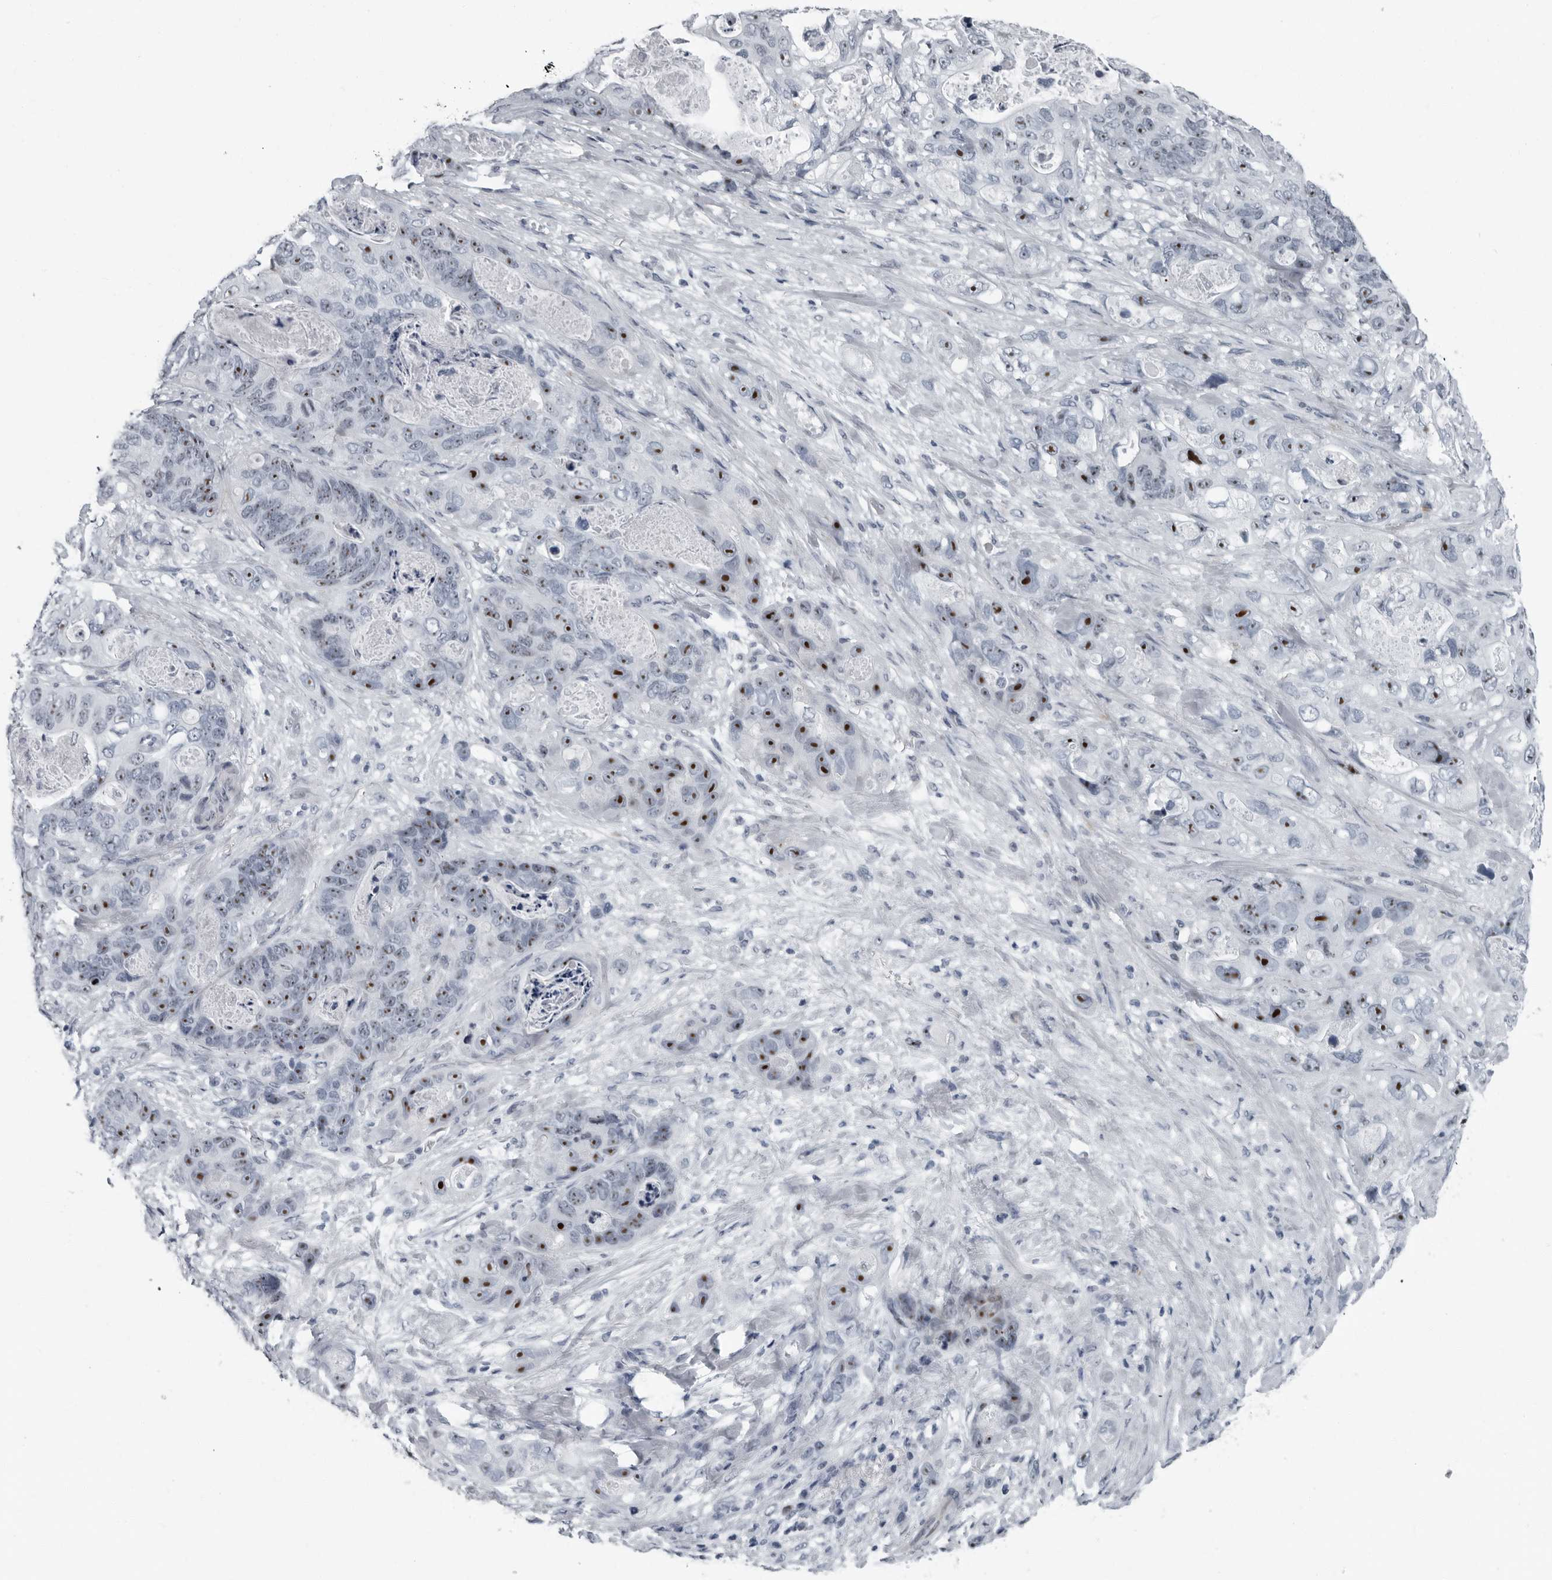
{"staining": {"intensity": "strong", "quantity": ">75%", "location": "nuclear"}, "tissue": "stomach cancer", "cell_type": "Tumor cells", "image_type": "cancer", "snomed": [{"axis": "morphology", "description": "Normal tissue, NOS"}, {"axis": "morphology", "description": "Adenocarcinoma, NOS"}, {"axis": "topography", "description": "Stomach"}], "caption": "Tumor cells show strong nuclear staining in about >75% of cells in stomach adenocarcinoma.", "gene": "PDCD11", "patient": {"sex": "female", "age": 89}}